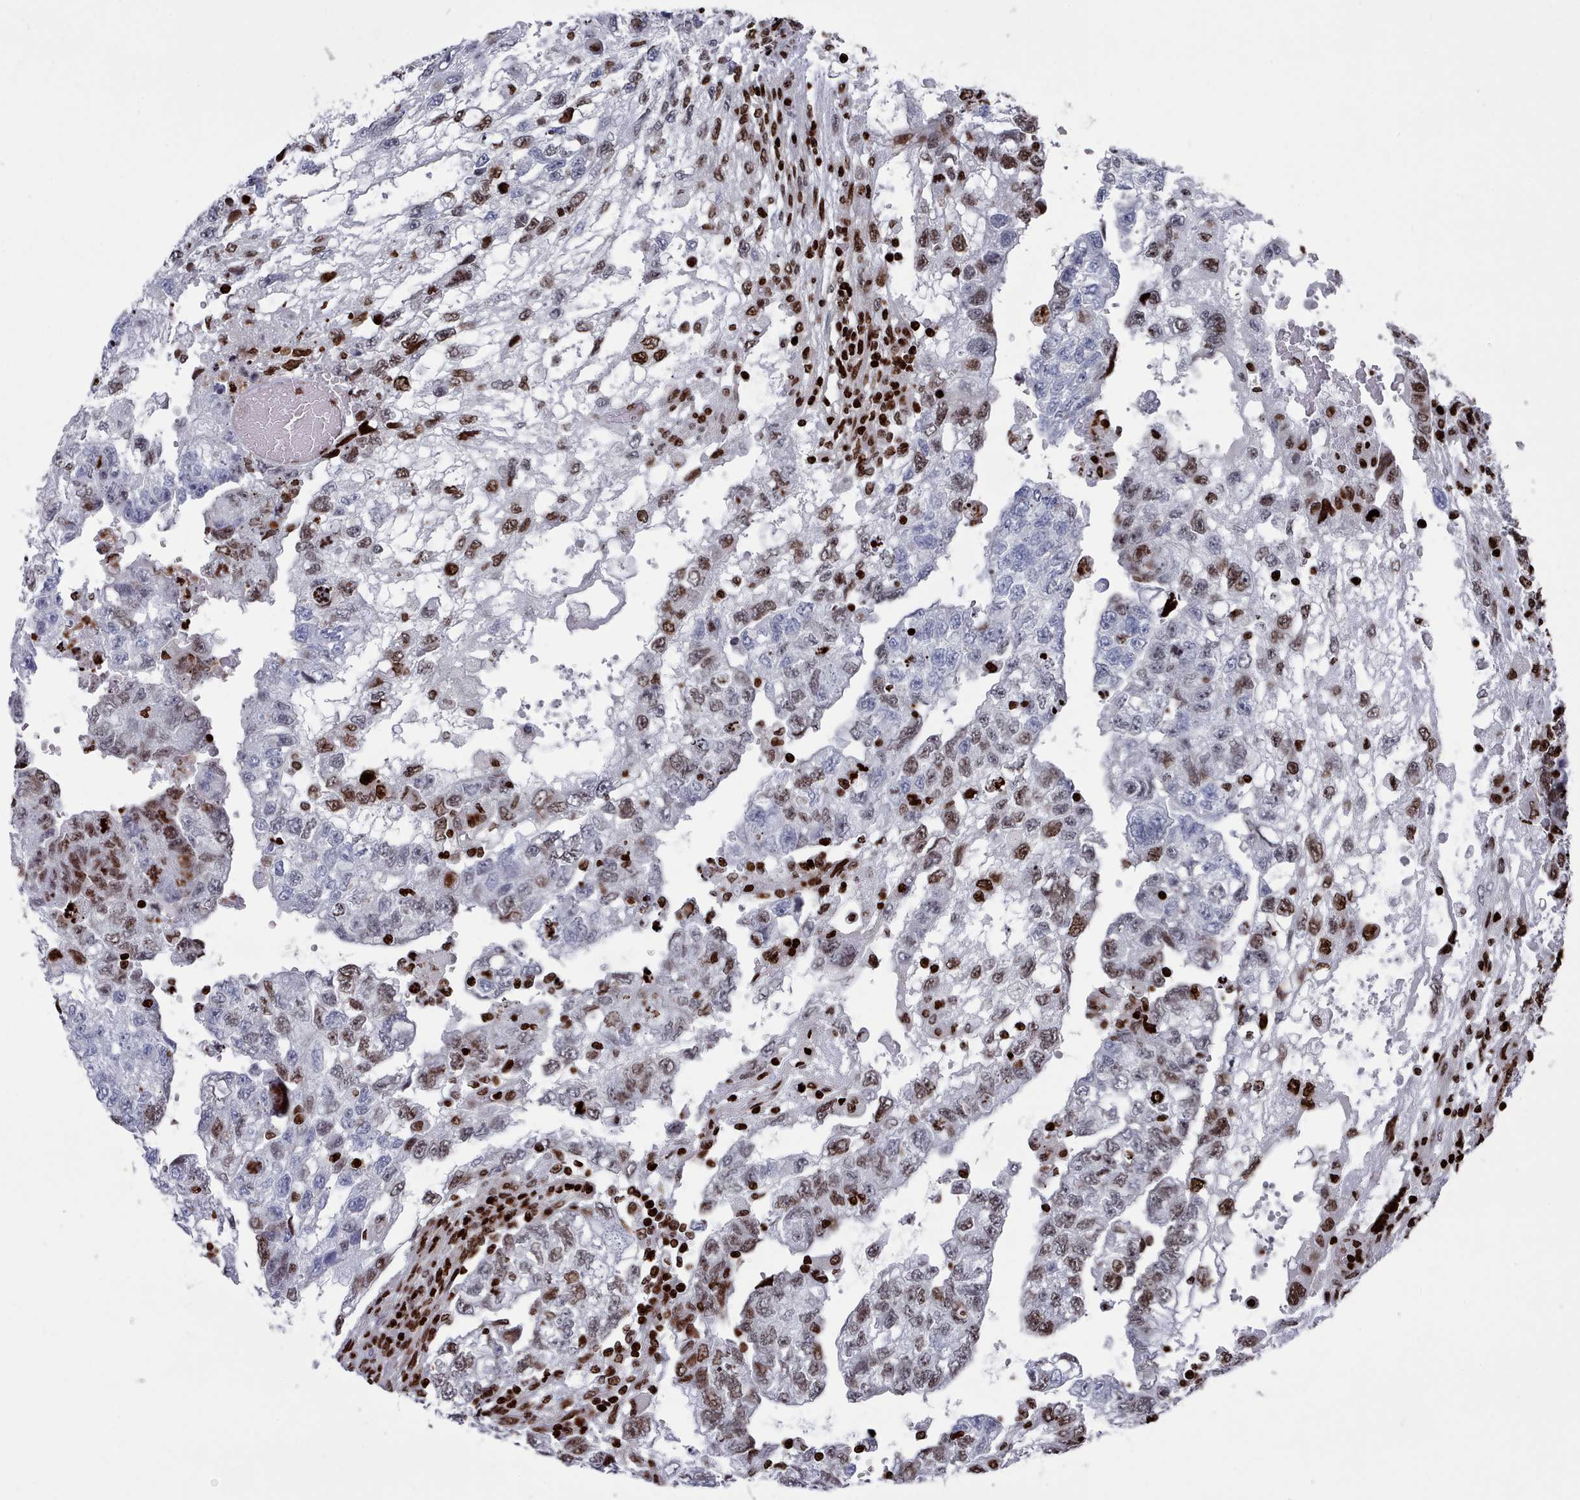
{"staining": {"intensity": "moderate", "quantity": "25%-75%", "location": "nuclear"}, "tissue": "testis cancer", "cell_type": "Tumor cells", "image_type": "cancer", "snomed": [{"axis": "morphology", "description": "Carcinoma, Embryonal, NOS"}, {"axis": "topography", "description": "Testis"}], "caption": "Approximately 25%-75% of tumor cells in human testis cancer demonstrate moderate nuclear protein expression as visualized by brown immunohistochemical staining.", "gene": "PCDHB12", "patient": {"sex": "male", "age": 36}}